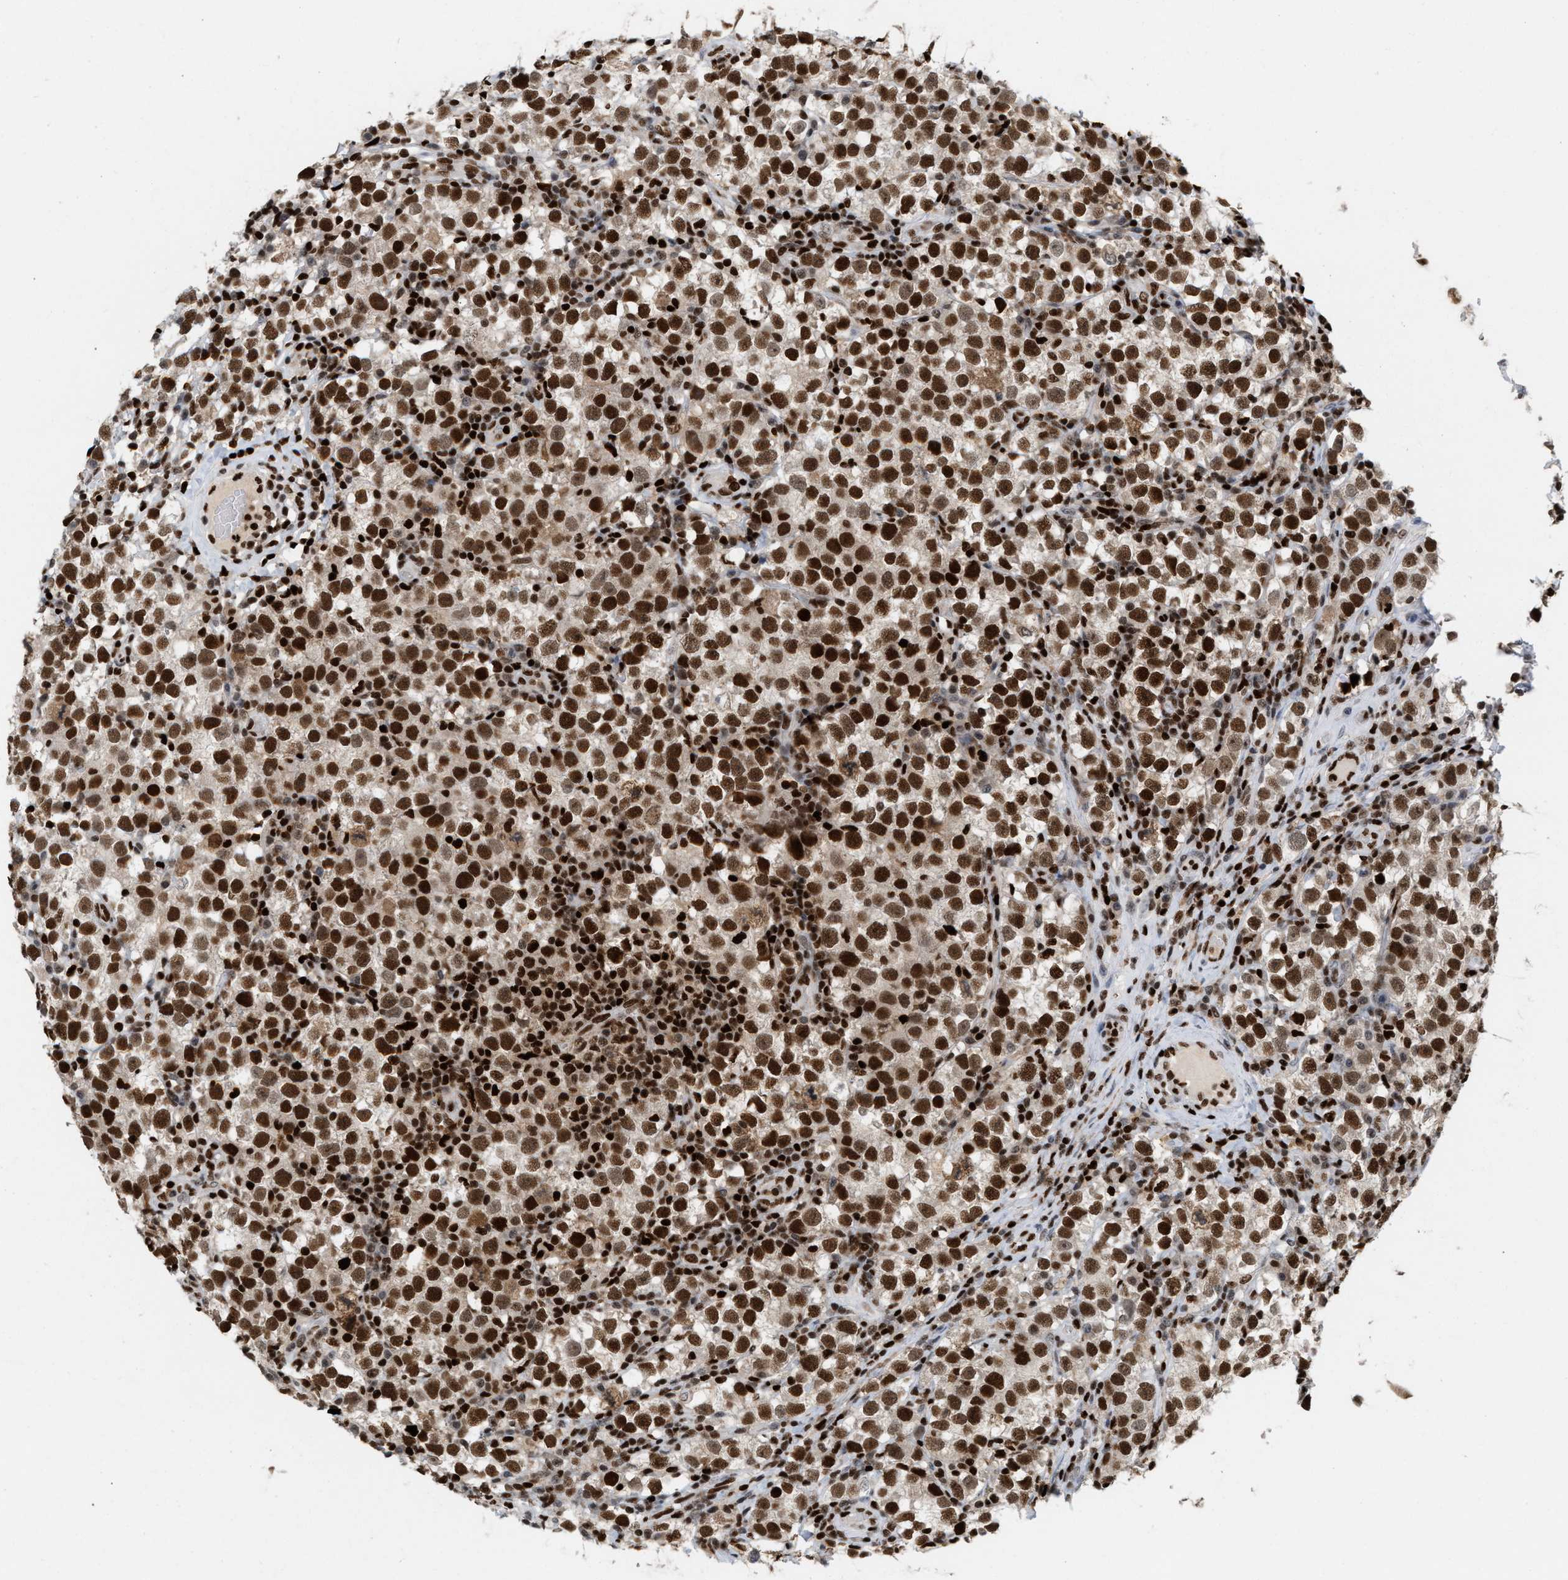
{"staining": {"intensity": "strong", "quantity": ">75%", "location": "nuclear"}, "tissue": "testis cancer", "cell_type": "Tumor cells", "image_type": "cancer", "snomed": [{"axis": "morphology", "description": "Normal tissue, NOS"}, {"axis": "morphology", "description": "Seminoma, NOS"}, {"axis": "topography", "description": "Testis"}], "caption": "Protein expression analysis of human seminoma (testis) reveals strong nuclear positivity in approximately >75% of tumor cells.", "gene": "RNASEK-C17orf49", "patient": {"sex": "male", "age": 43}}